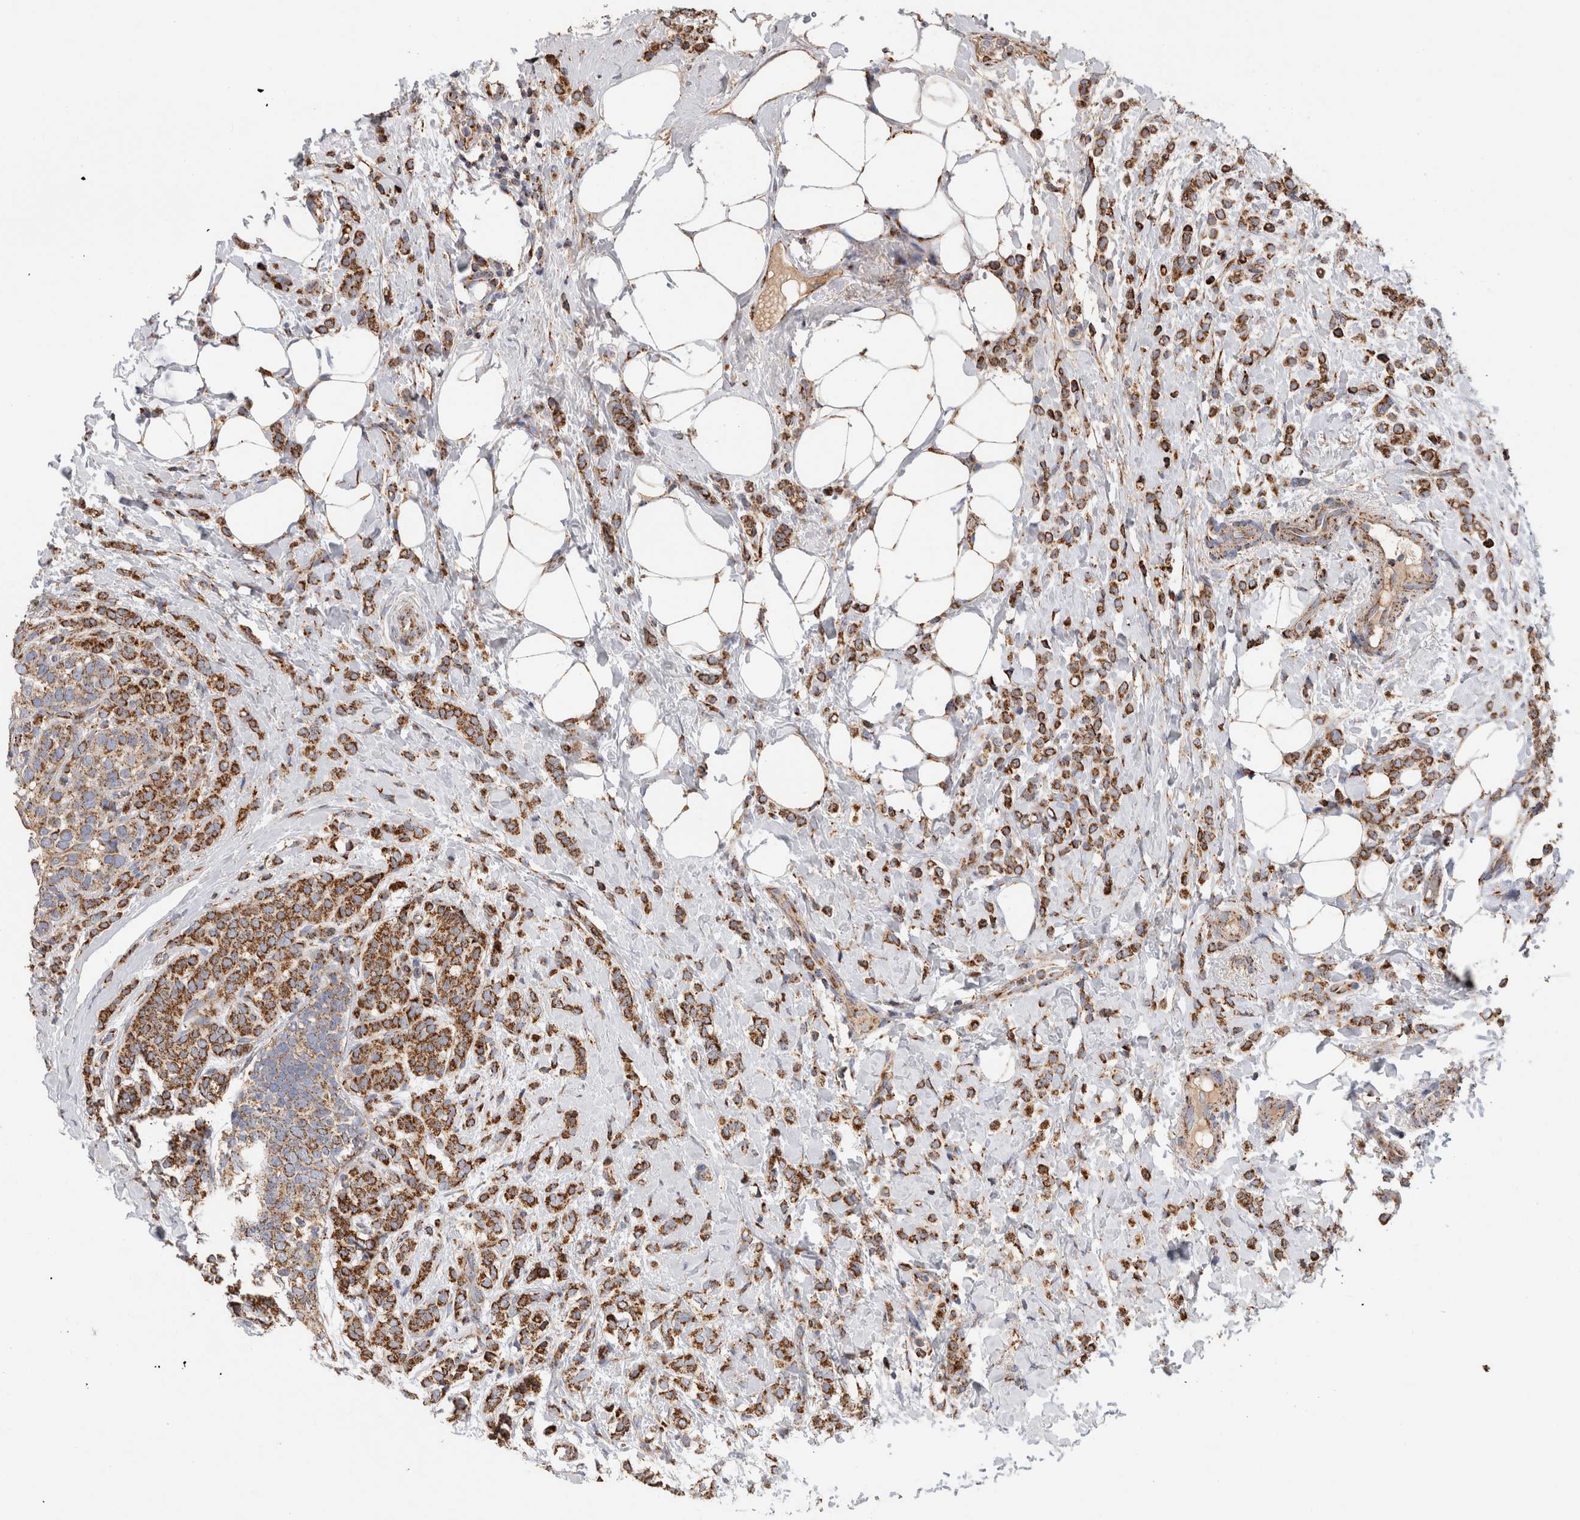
{"staining": {"intensity": "moderate", "quantity": ">75%", "location": "cytoplasmic/membranous"}, "tissue": "breast cancer", "cell_type": "Tumor cells", "image_type": "cancer", "snomed": [{"axis": "morphology", "description": "Lobular carcinoma"}, {"axis": "topography", "description": "Breast"}], "caption": "IHC histopathology image of neoplastic tissue: lobular carcinoma (breast) stained using immunohistochemistry (IHC) displays medium levels of moderate protein expression localized specifically in the cytoplasmic/membranous of tumor cells, appearing as a cytoplasmic/membranous brown color.", "gene": "IARS2", "patient": {"sex": "female", "age": 50}}